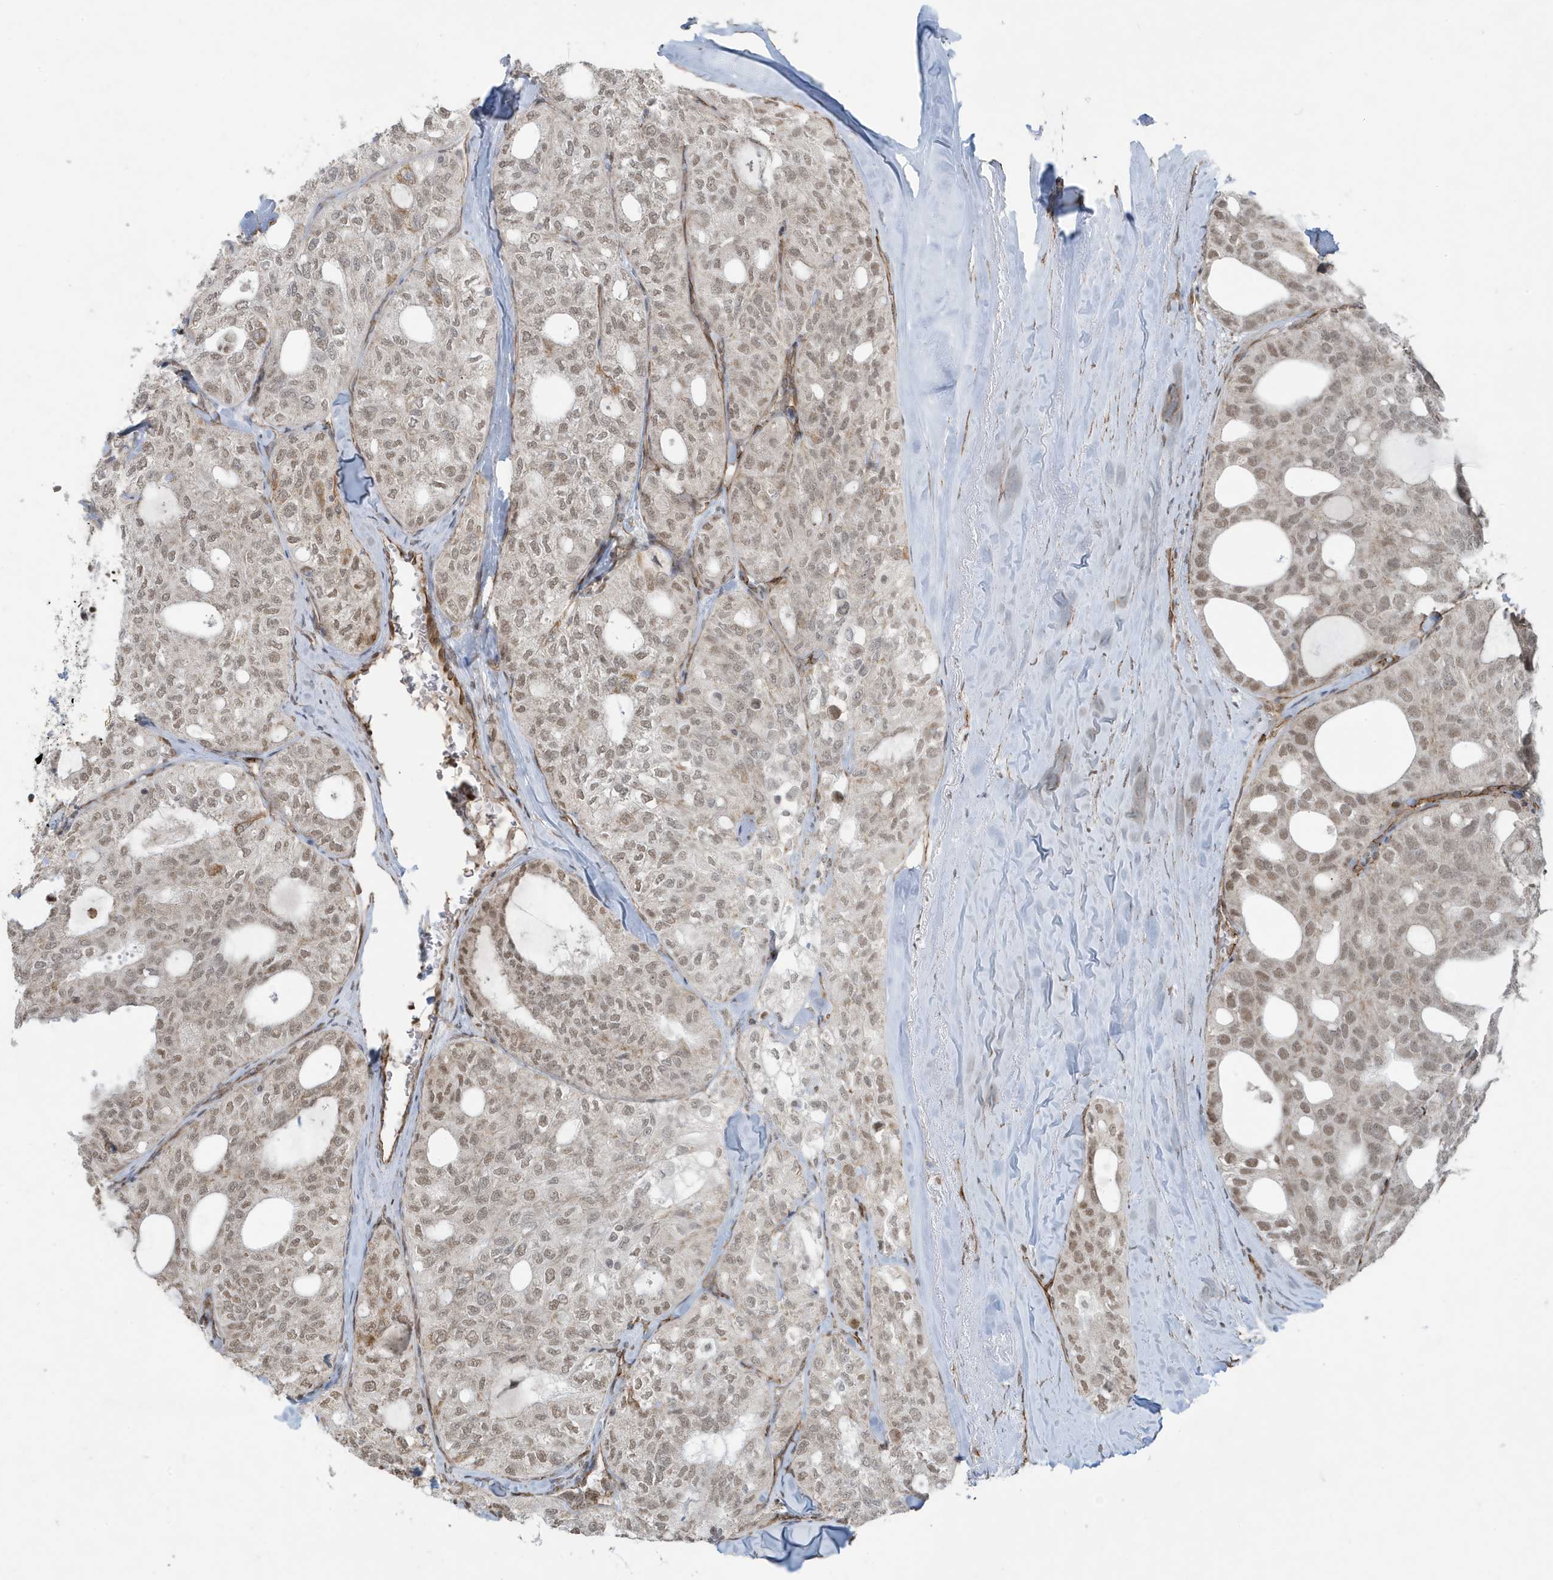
{"staining": {"intensity": "weak", "quantity": ">75%", "location": "nuclear"}, "tissue": "thyroid cancer", "cell_type": "Tumor cells", "image_type": "cancer", "snomed": [{"axis": "morphology", "description": "Follicular adenoma carcinoma, NOS"}, {"axis": "topography", "description": "Thyroid gland"}], "caption": "An image showing weak nuclear positivity in about >75% of tumor cells in thyroid follicular adenoma carcinoma, as visualized by brown immunohistochemical staining.", "gene": "CHCHD4", "patient": {"sex": "male", "age": 75}}